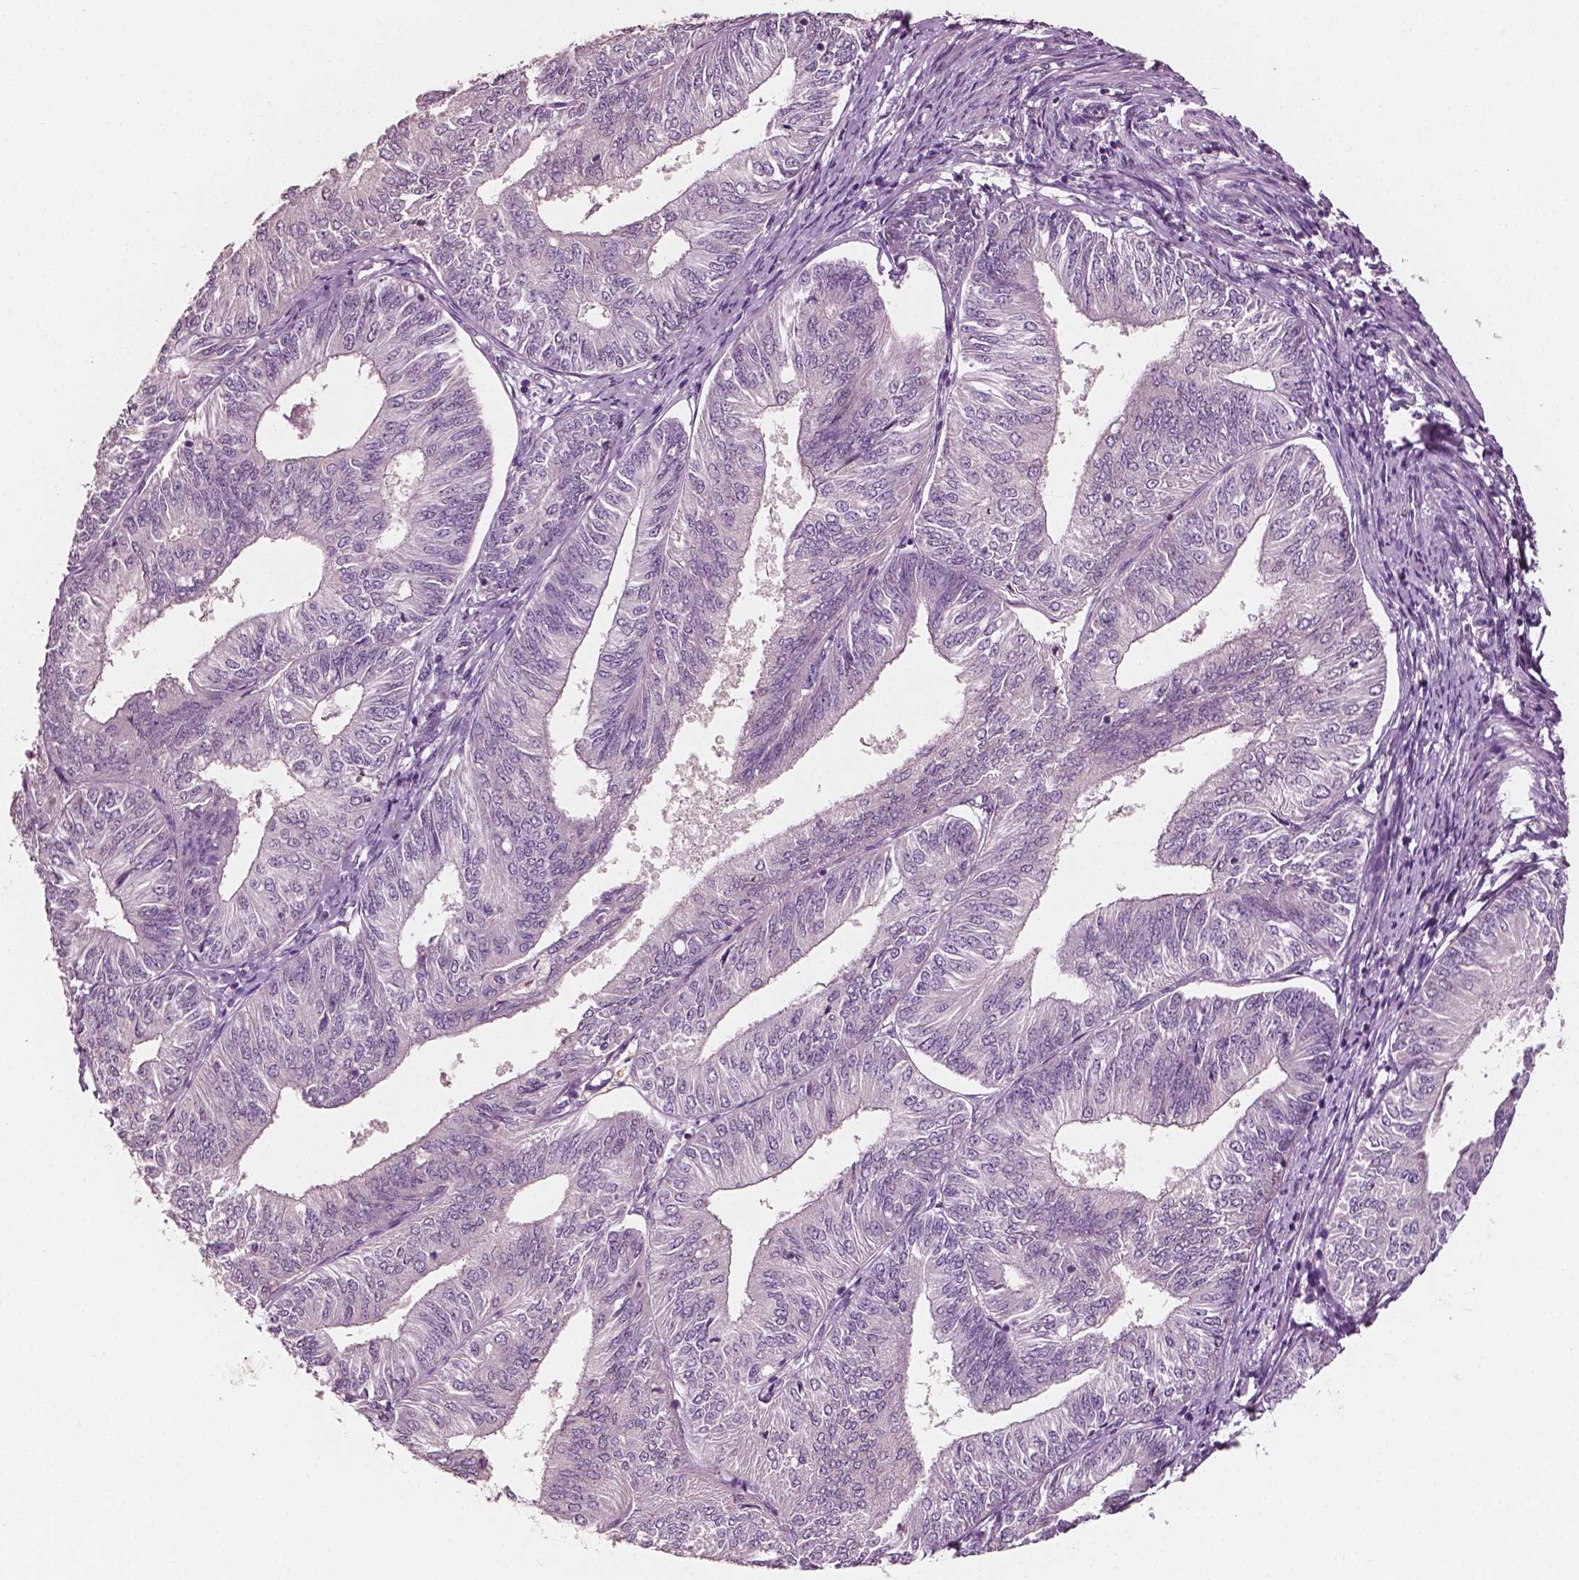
{"staining": {"intensity": "negative", "quantity": "none", "location": "none"}, "tissue": "endometrial cancer", "cell_type": "Tumor cells", "image_type": "cancer", "snomed": [{"axis": "morphology", "description": "Adenocarcinoma, NOS"}, {"axis": "topography", "description": "Endometrium"}], "caption": "A micrograph of human endometrial cancer is negative for staining in tumor cells.", "gene": "PLA2R1", "patient": {"sex": "female", "age": 58}}